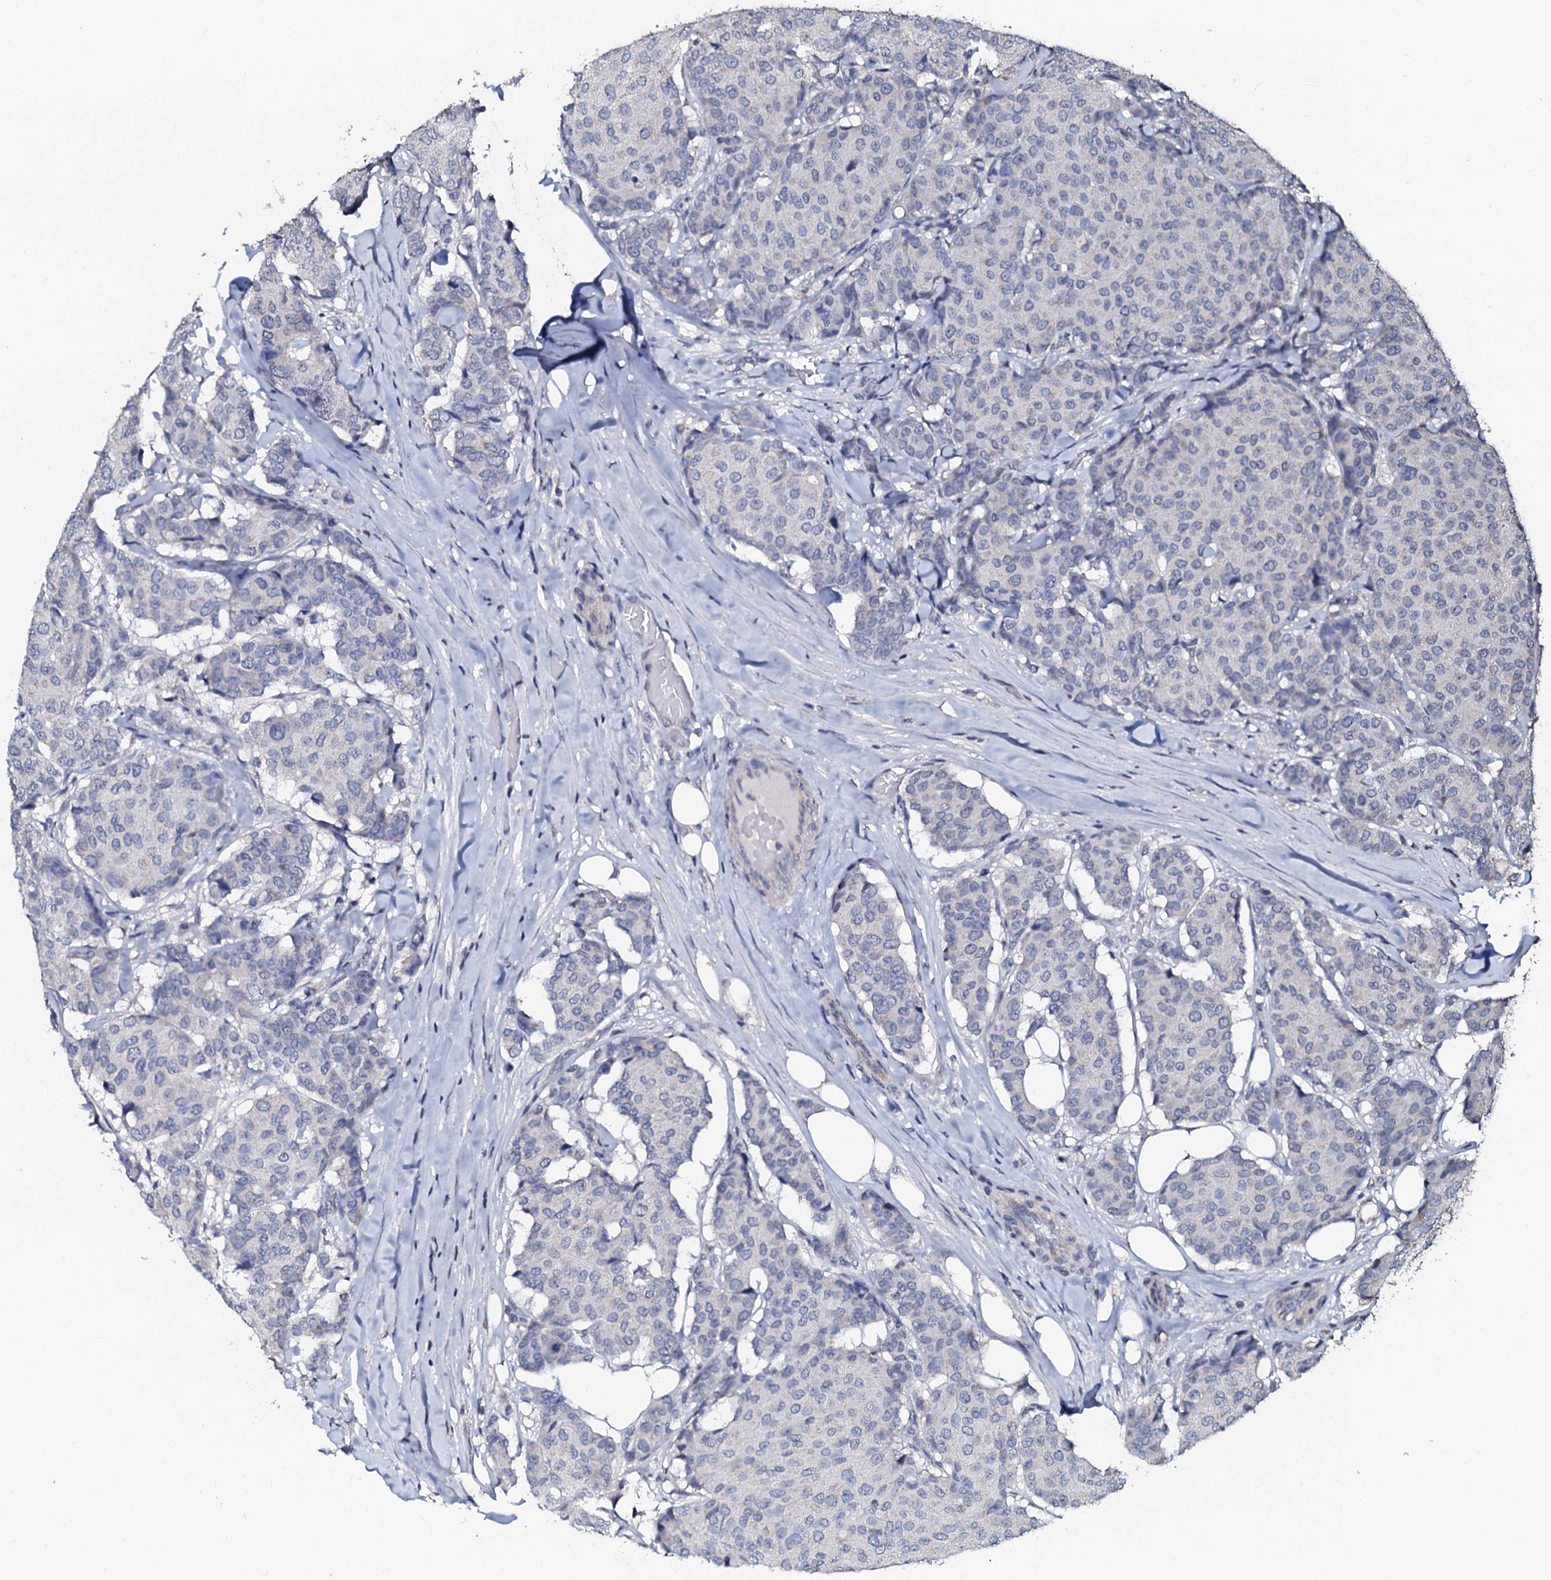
{"staining": {"intensity": "negative", "quantity": "none", "location": "none"}, "tissue": "breast cancer", "cell_type": "Tumor cells", "image_type": "cancer", "snomed": [{"axis": "morphology", "description": "Duct carcinoma"}, {"axis": "topography", "description": "Breast"}], "caption": "A photomicrograph of invasive ductal carcinoma (breast) stained for a protein shows no brown staining in tumor cells.", "gene": "SLC37A4", "patient": {"sex": "female", "age": 75}}